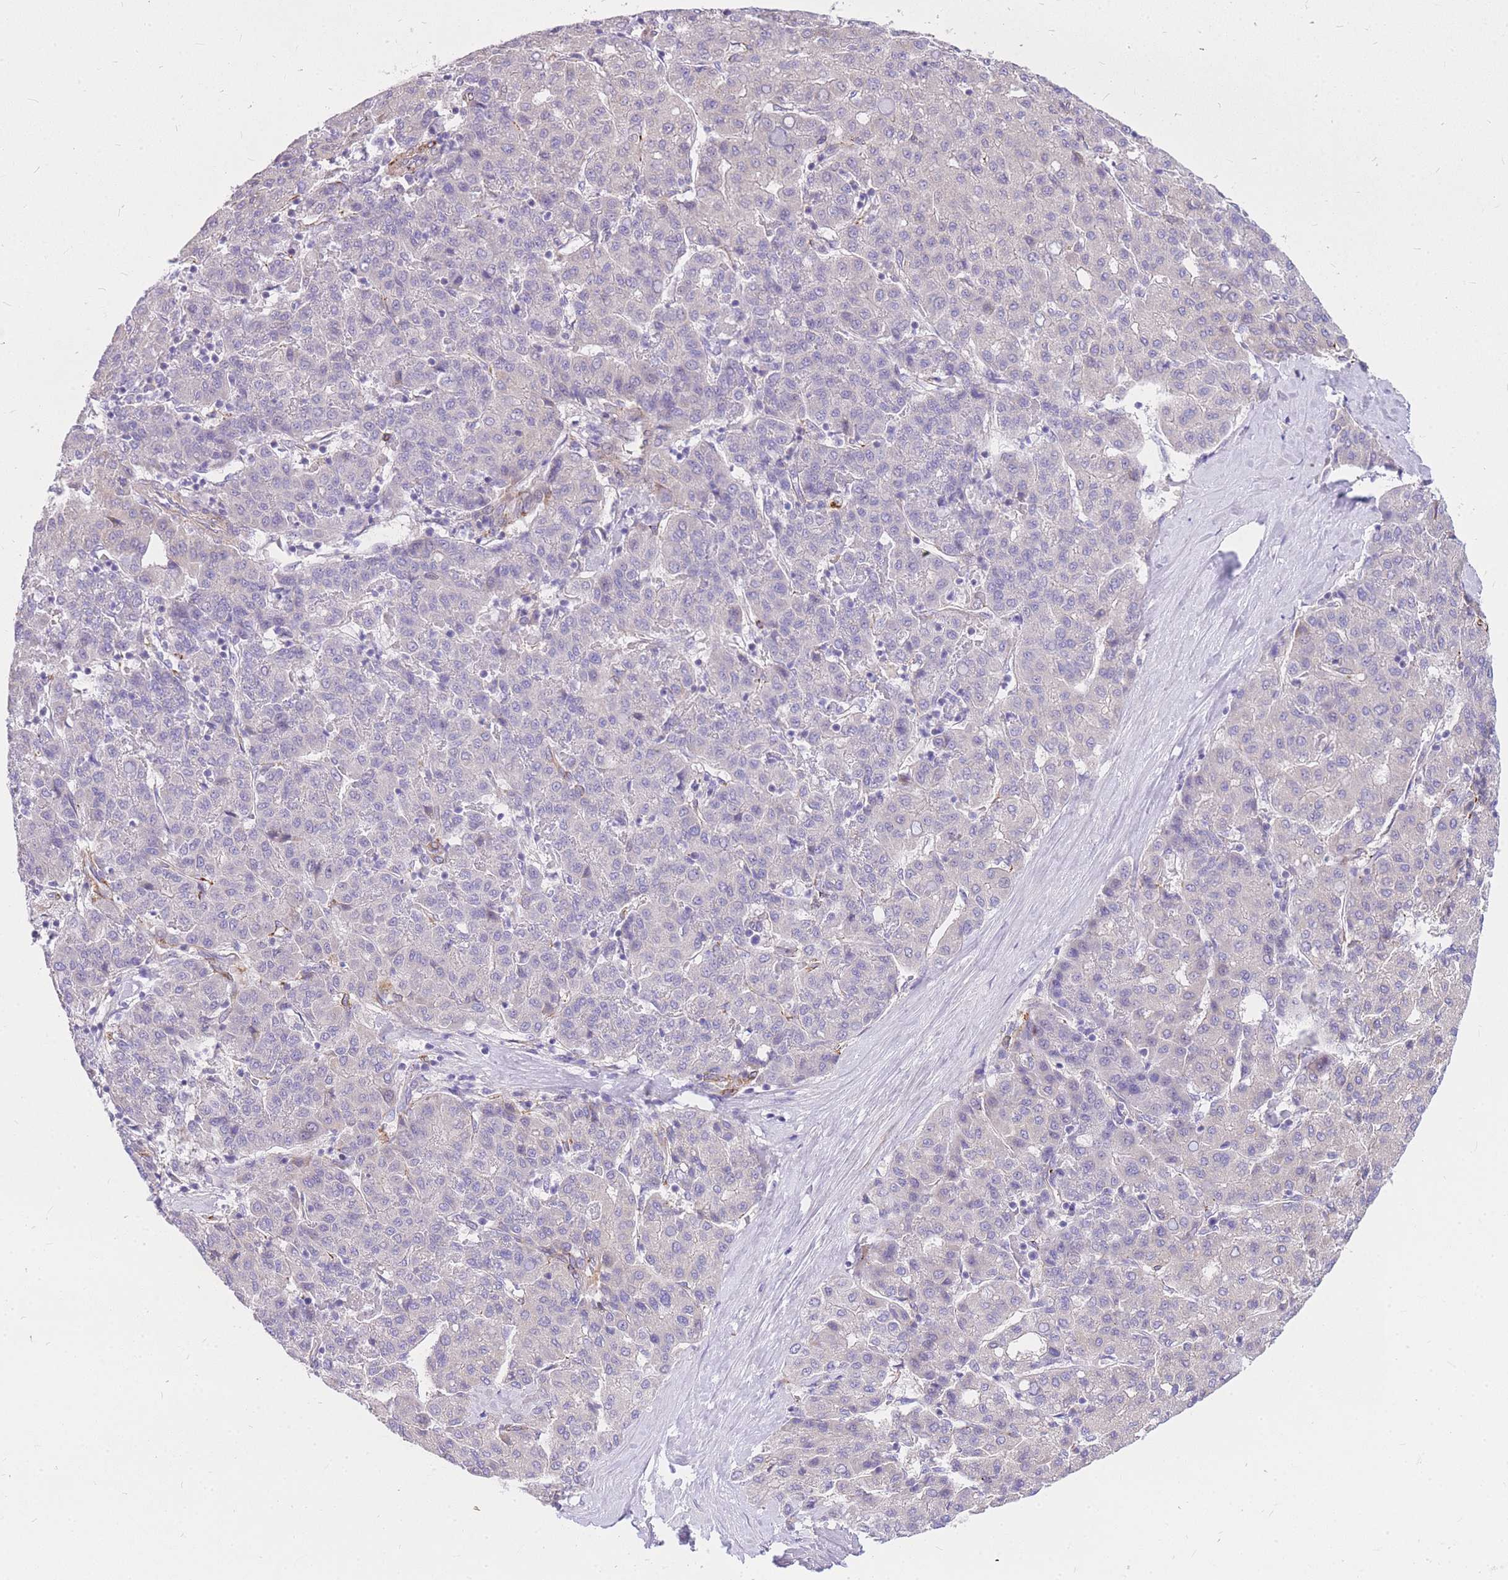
{"staining": {"intensity": "negative", "quantity": "none", "location": "none"}, "tissue": "liver cancer", "cell_type": "Tumor cells", "image_type": "cancer", "snomed": [{"axis": "morphology", "description": "Carcinoma, Hepatocellular, NOS"}, {"axis": "topography", "description": "Liver"}], "caption": "This is an immunohistochemistry (IHC) photomicrograph of liver cancer. There is no positivity in tumor cells.", "gene": "S100PBP", "patient": {"sex": "male", "age": 65}}